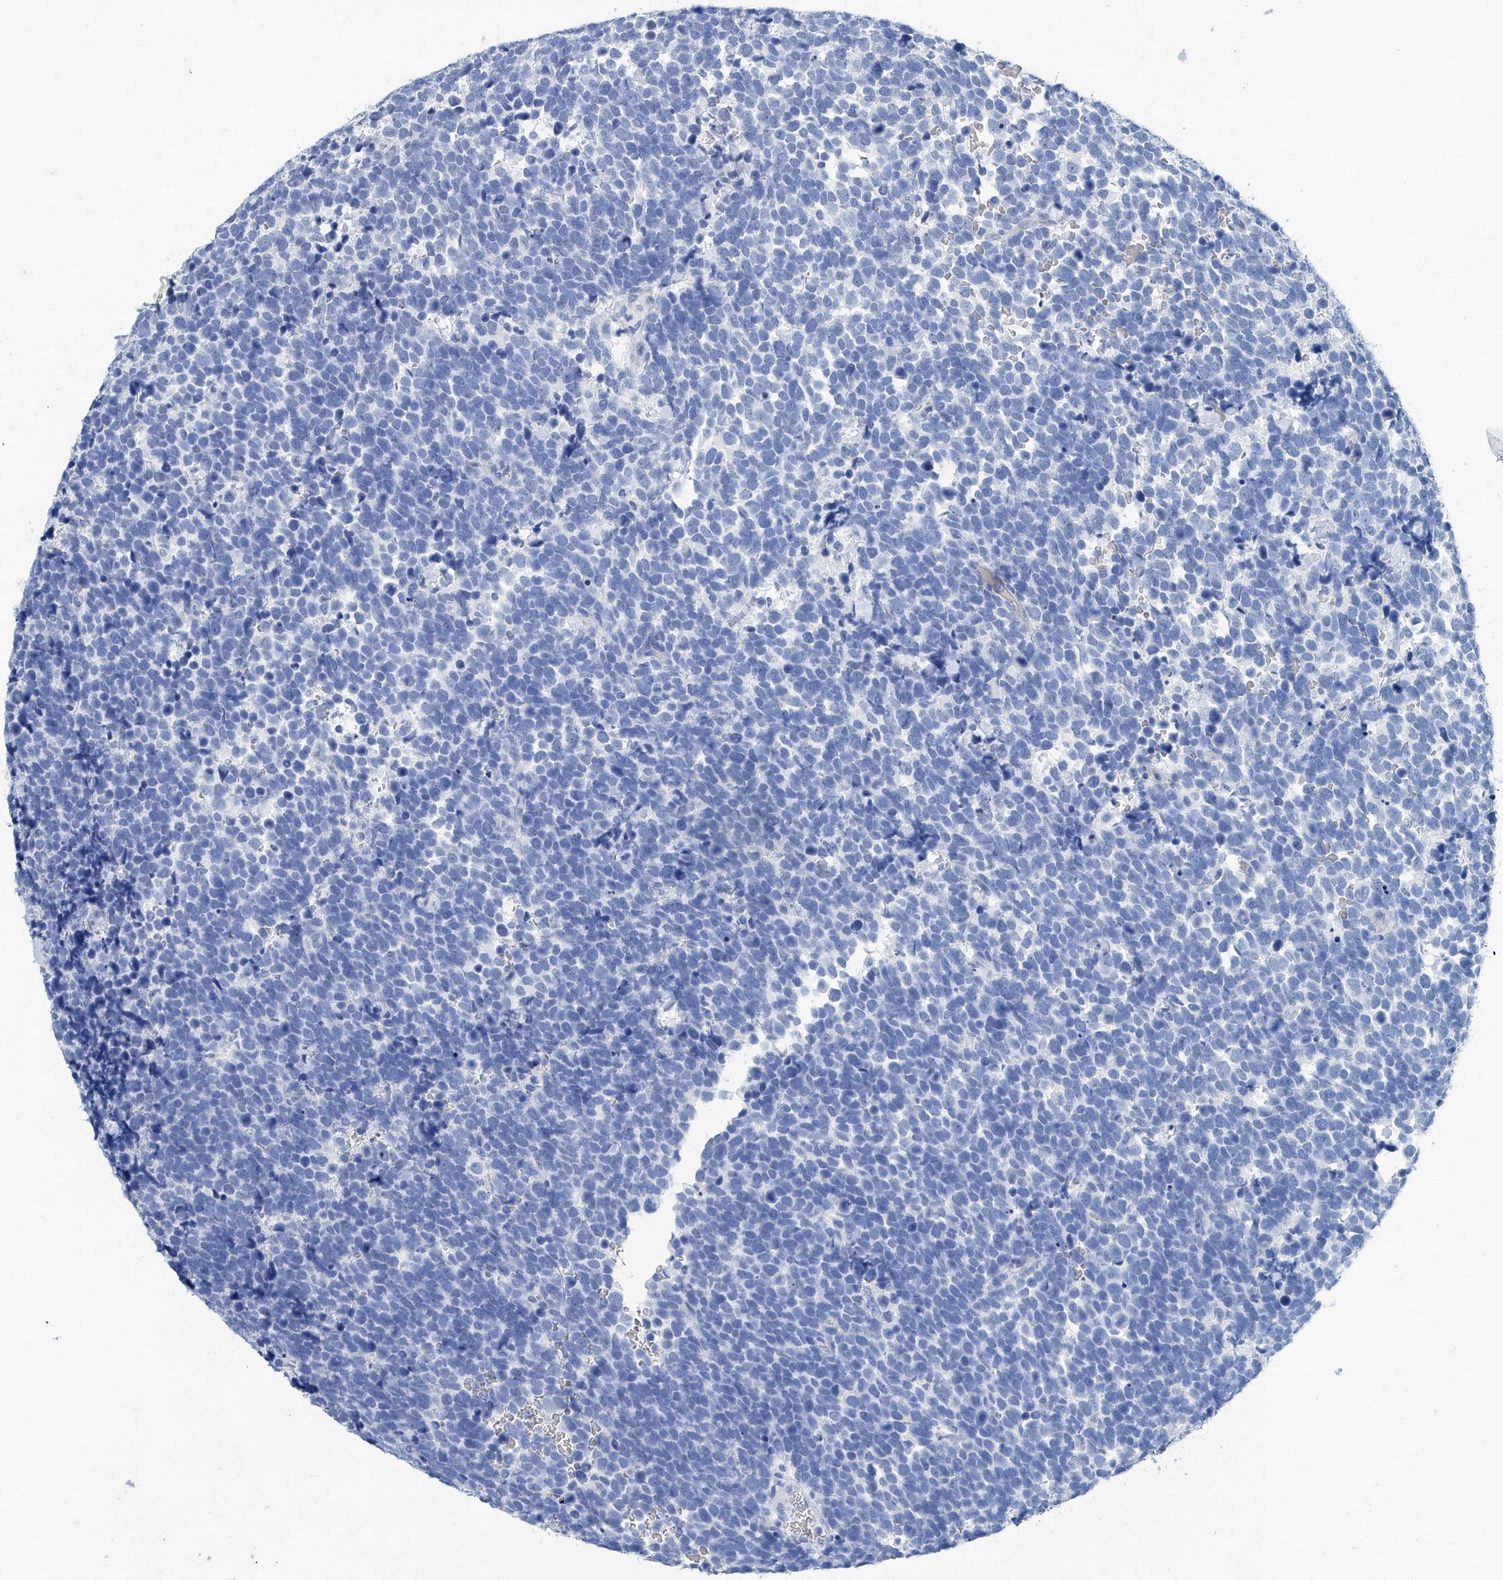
{"staining": {"intensity": "negative", "quantity": "none", "location": "none"}, "tissue": "urothelial cancer", "cell_type": "Tumor cells", "image_type": "cancer", "snomed": [{"axis": "morphology", "description": "Urothelial carcinoma, High grade"}, {"axis": "topography", "description": "Urinary bladder"}], "caption": "The photomicrograph reveals no significant staining in tumor cells of high-grade urothelial carcinoma.", "gene": "CYP2A7", "patient": {"sex": "female", "age": 82}}